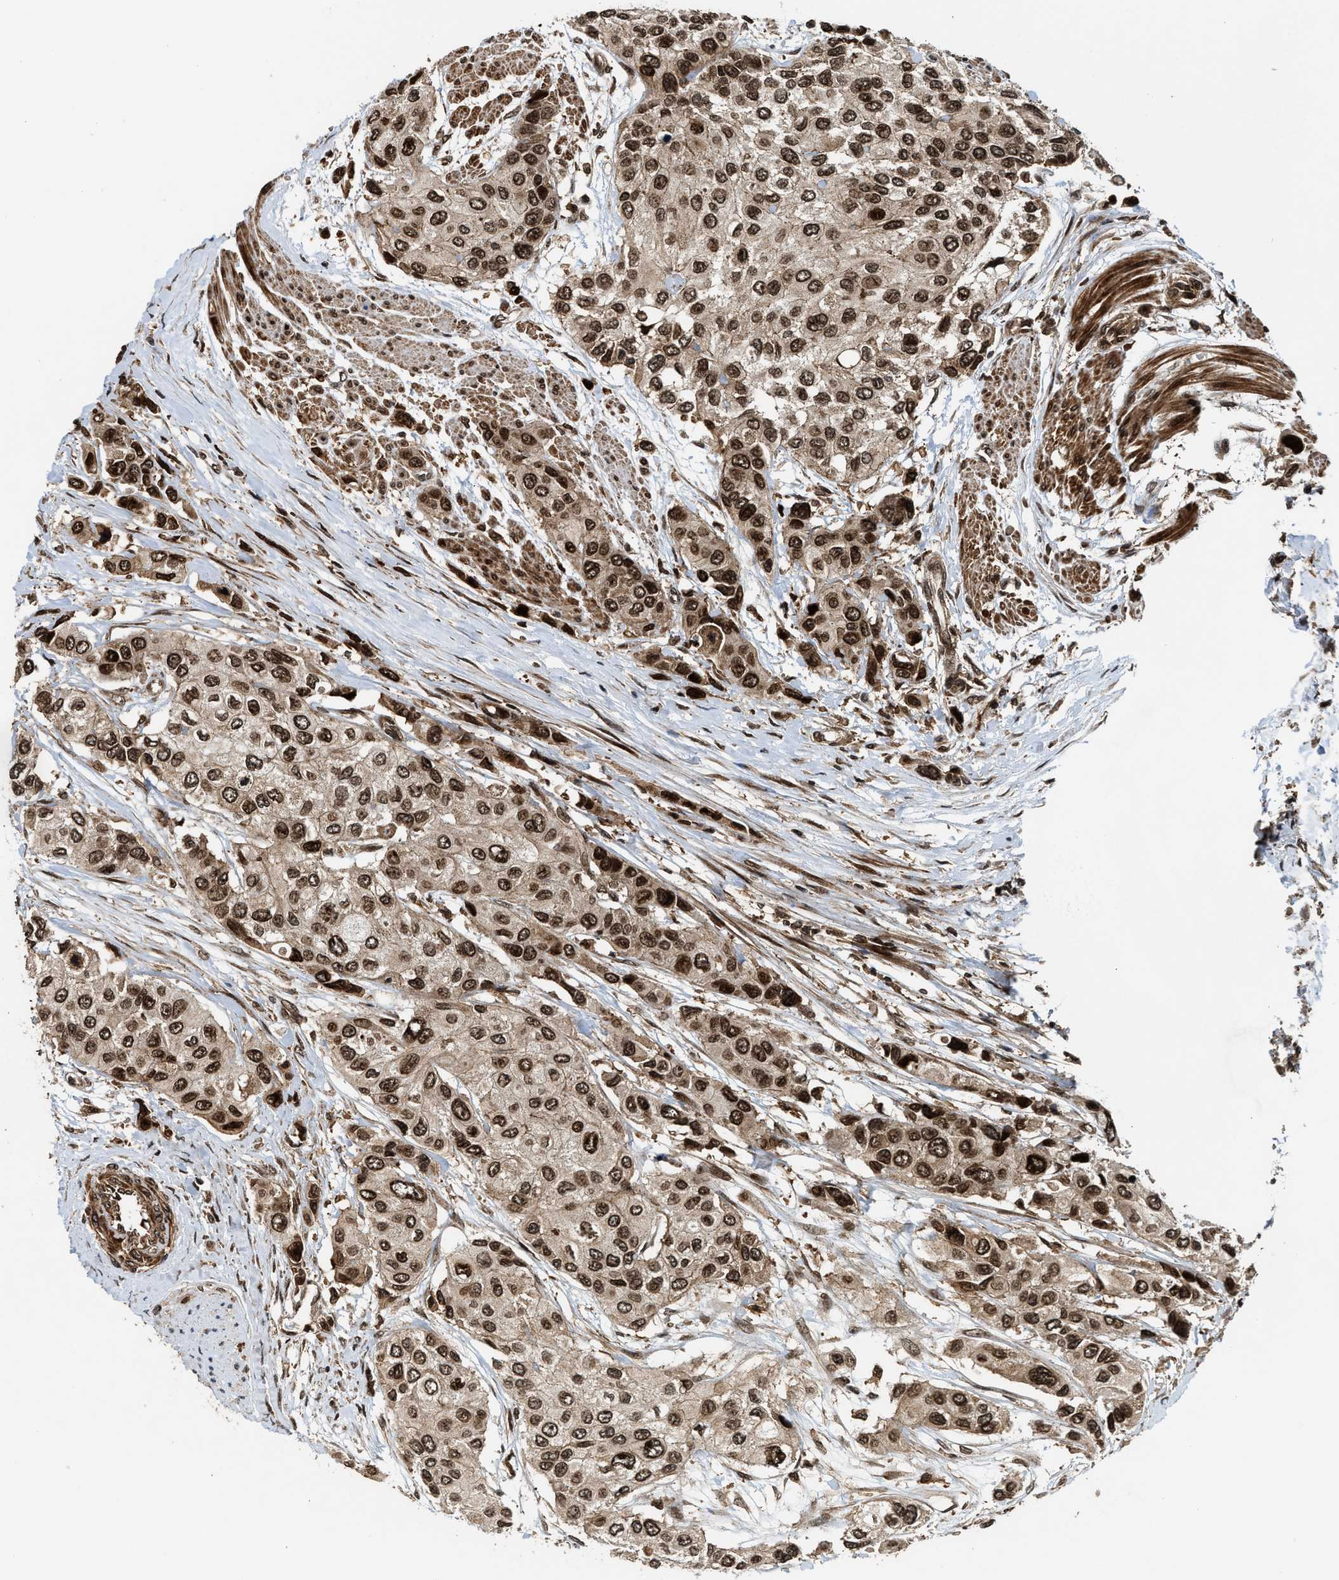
{"staining": {"intensity": "moderate", "quantity": ">75%", "location": "cytoplasmic/membranous,nuclear"}, "tissue": "urothelial cancer", "cell_type": "Tumor cells", "image_type": "cancer", "snomed": [{"axis": "morphology", "description": "Urothelial carcinoma, High grade"}, {"axis": "topography", "description": "Urinary bladder"}], "caption": "DAB immunohistochemical staining of urothelial carcinoma (high-grade) displays moderate cytoplasmic/membranous and nuclear protein expression in approximately >75% of tumor cells.", "gene": "MDM2", "patient": {"sex": "female", "age": 56}}